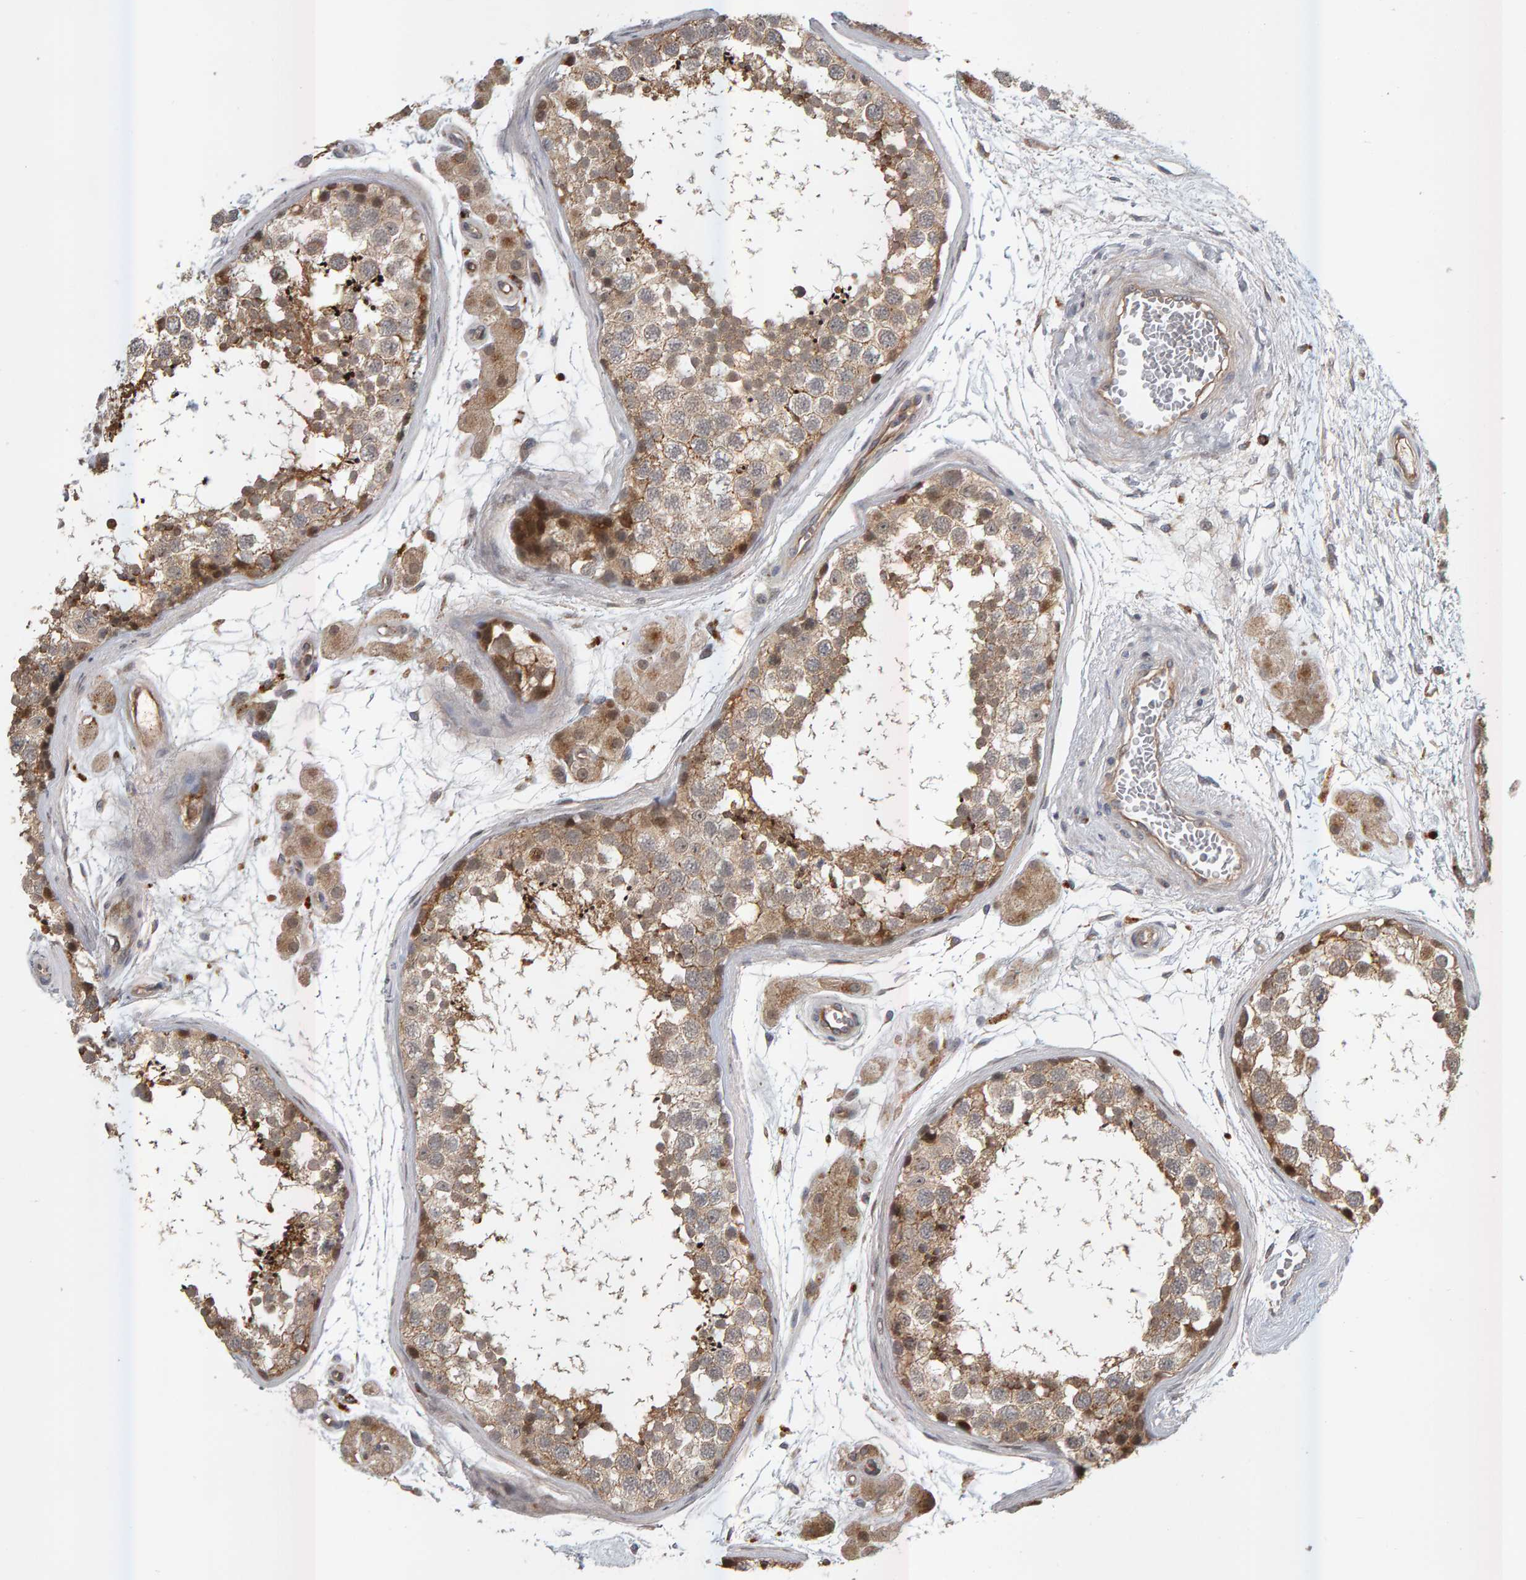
{"staining": {"intensity": "moderate", "quantity": ">75%", "location": "cytoplasmic/membranous"}, "tissue": "testis", "cell_type": "Cells in seminiferous ducts", "image_type": "normal", "snomed": [{"axis": "morphology", "description": "Normal tissue, NOS"}, {"axis": "topography", "description": "Testis"}], "caption": "Immunohistochemical staining of unremarkable testis demonstrates medium levels of moderate cytoplasmic/membranous positivity in approximately >75% of cells in seminiferous ducts.", "gene": "ZNF160", "patient": {"sex": "male", "age": 56}}